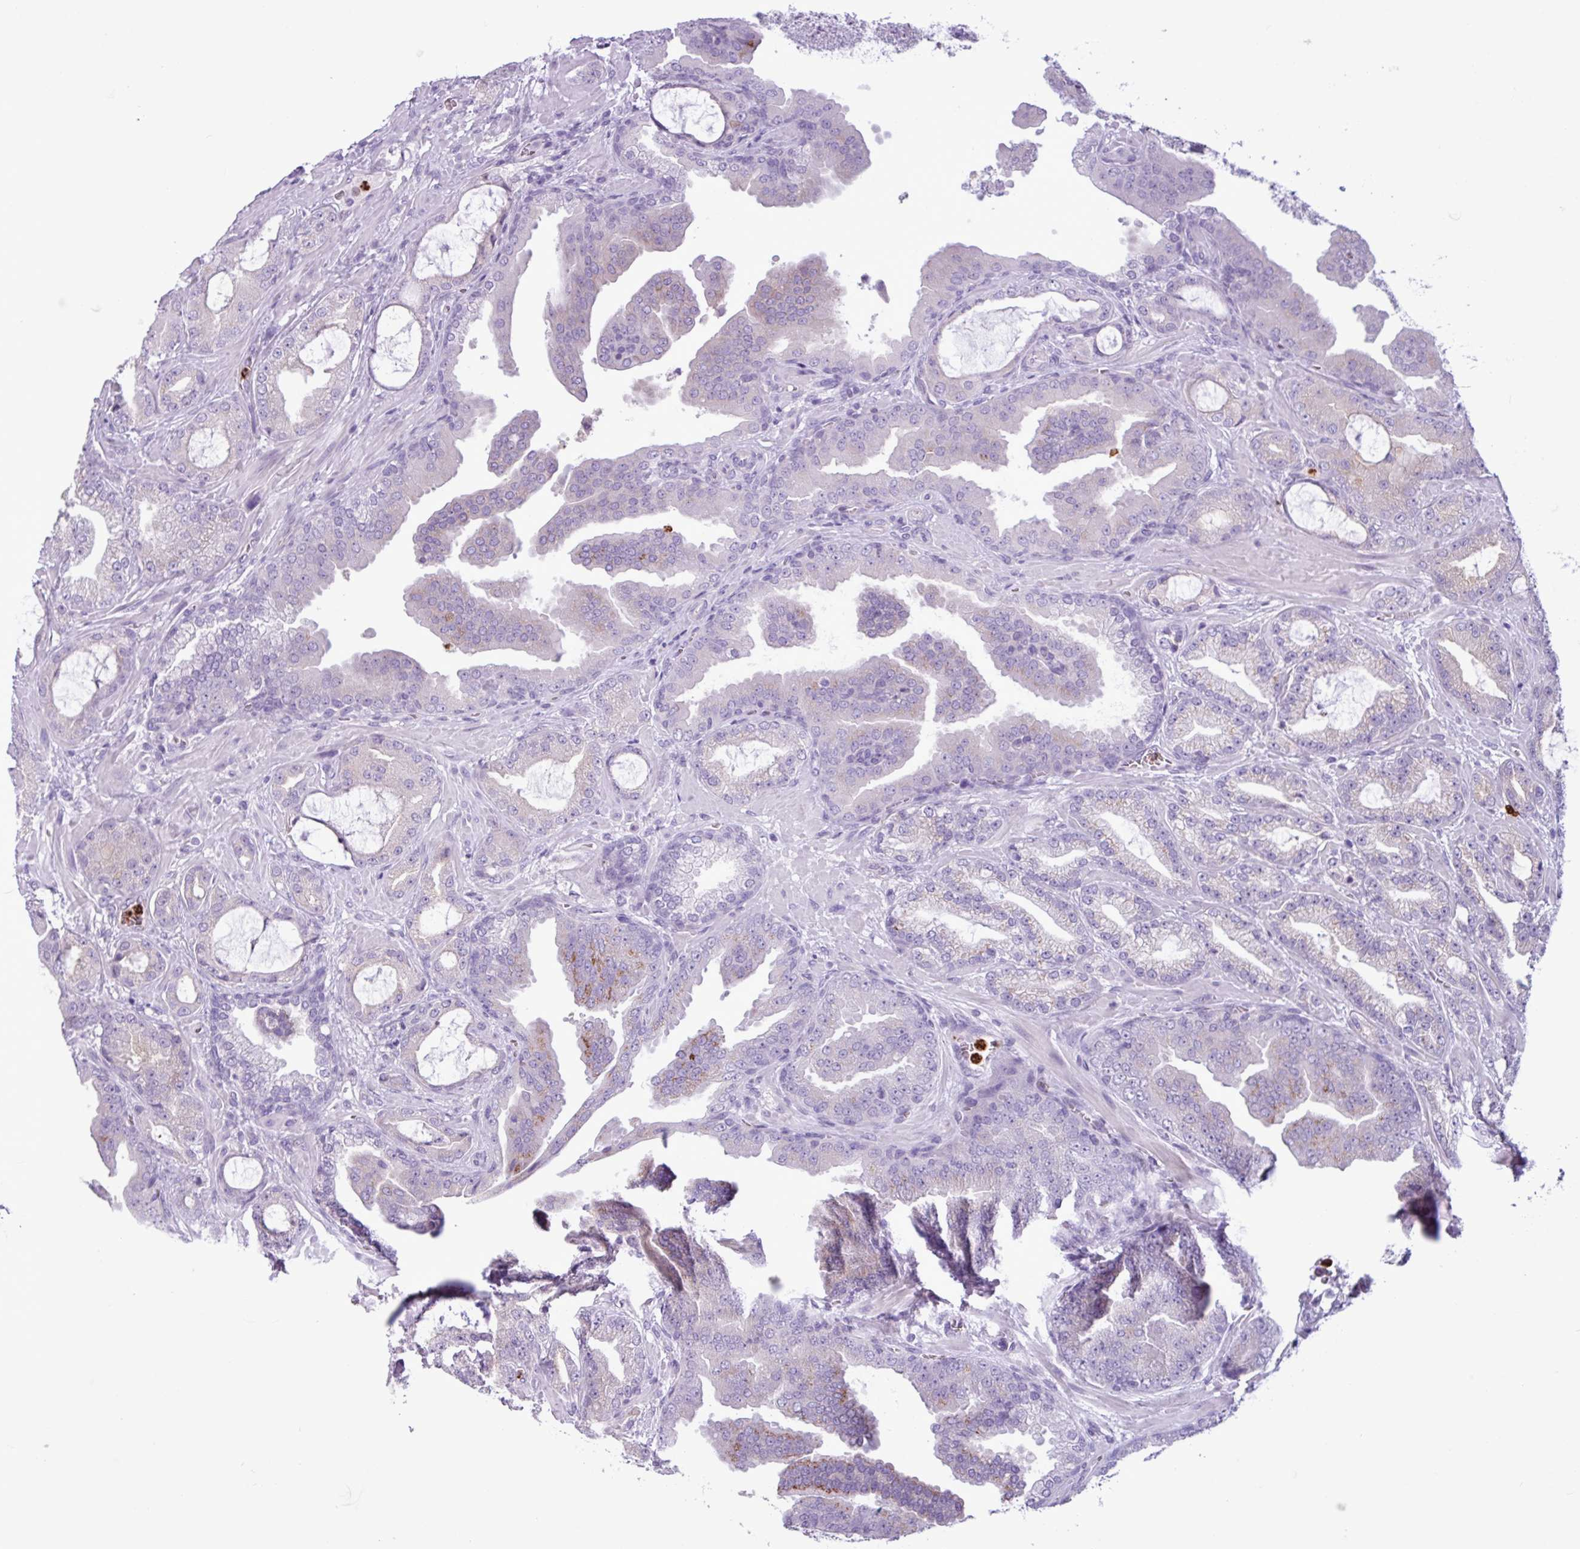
{"staining": {"intensity": "negative", "quantity": "none", "location": "none"}, "tissue": "prostate cancer", "cell_type": "Tumor cells", "image_type": "cancer", "snomed": [{"axis": "morphology", "description": "Adenocarcinoma, High grade"}, {"axis": "topography", "description": "Prostate"}], "caption": "Prostate cancer (high-grade adenocarcinoma) was stained to show a protein in brown. There is no significant positivity in tumor cells.", "gene": "TMEM178A", "patient": {"sex": "male", "age": 68}}